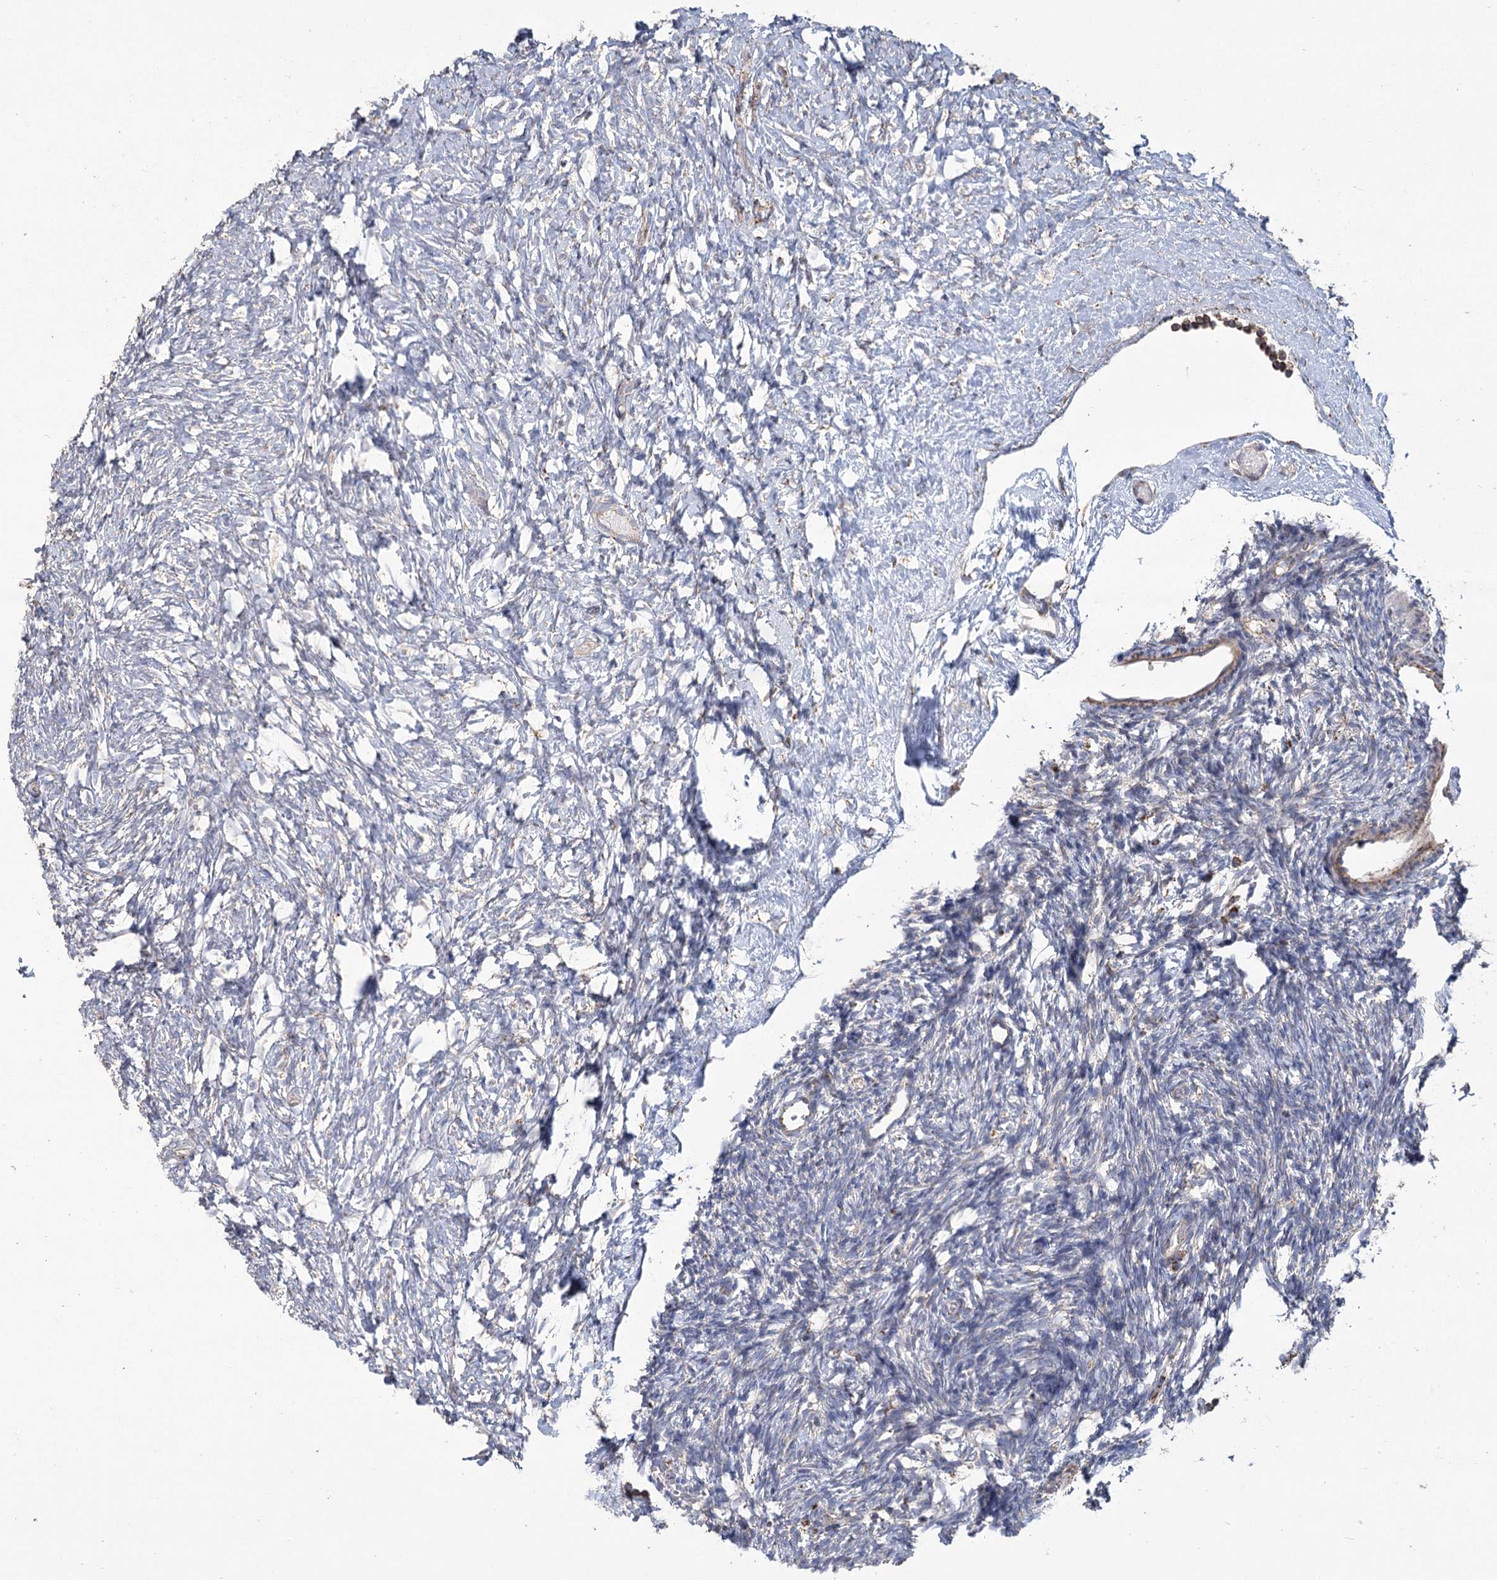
{"staining": {"intensity": "weak", "quantity": "<25%", "location": "cytoplasmic/membranous"}, "tissue": "ovary", "cell_type": "Ovarian stroma cells", "image_type": "normal", "snomed": [{"axis": "morphology", "description": "Normal tissue, NOS"}, {"axis": "topography", "description": "Ovary"}], "caption": "Protein analysis of benign ovary exhibits no significant expression in ovarian stroma cells.", "gene": "RANBP3L", "patient": {"sex": "female", "age": 35}}